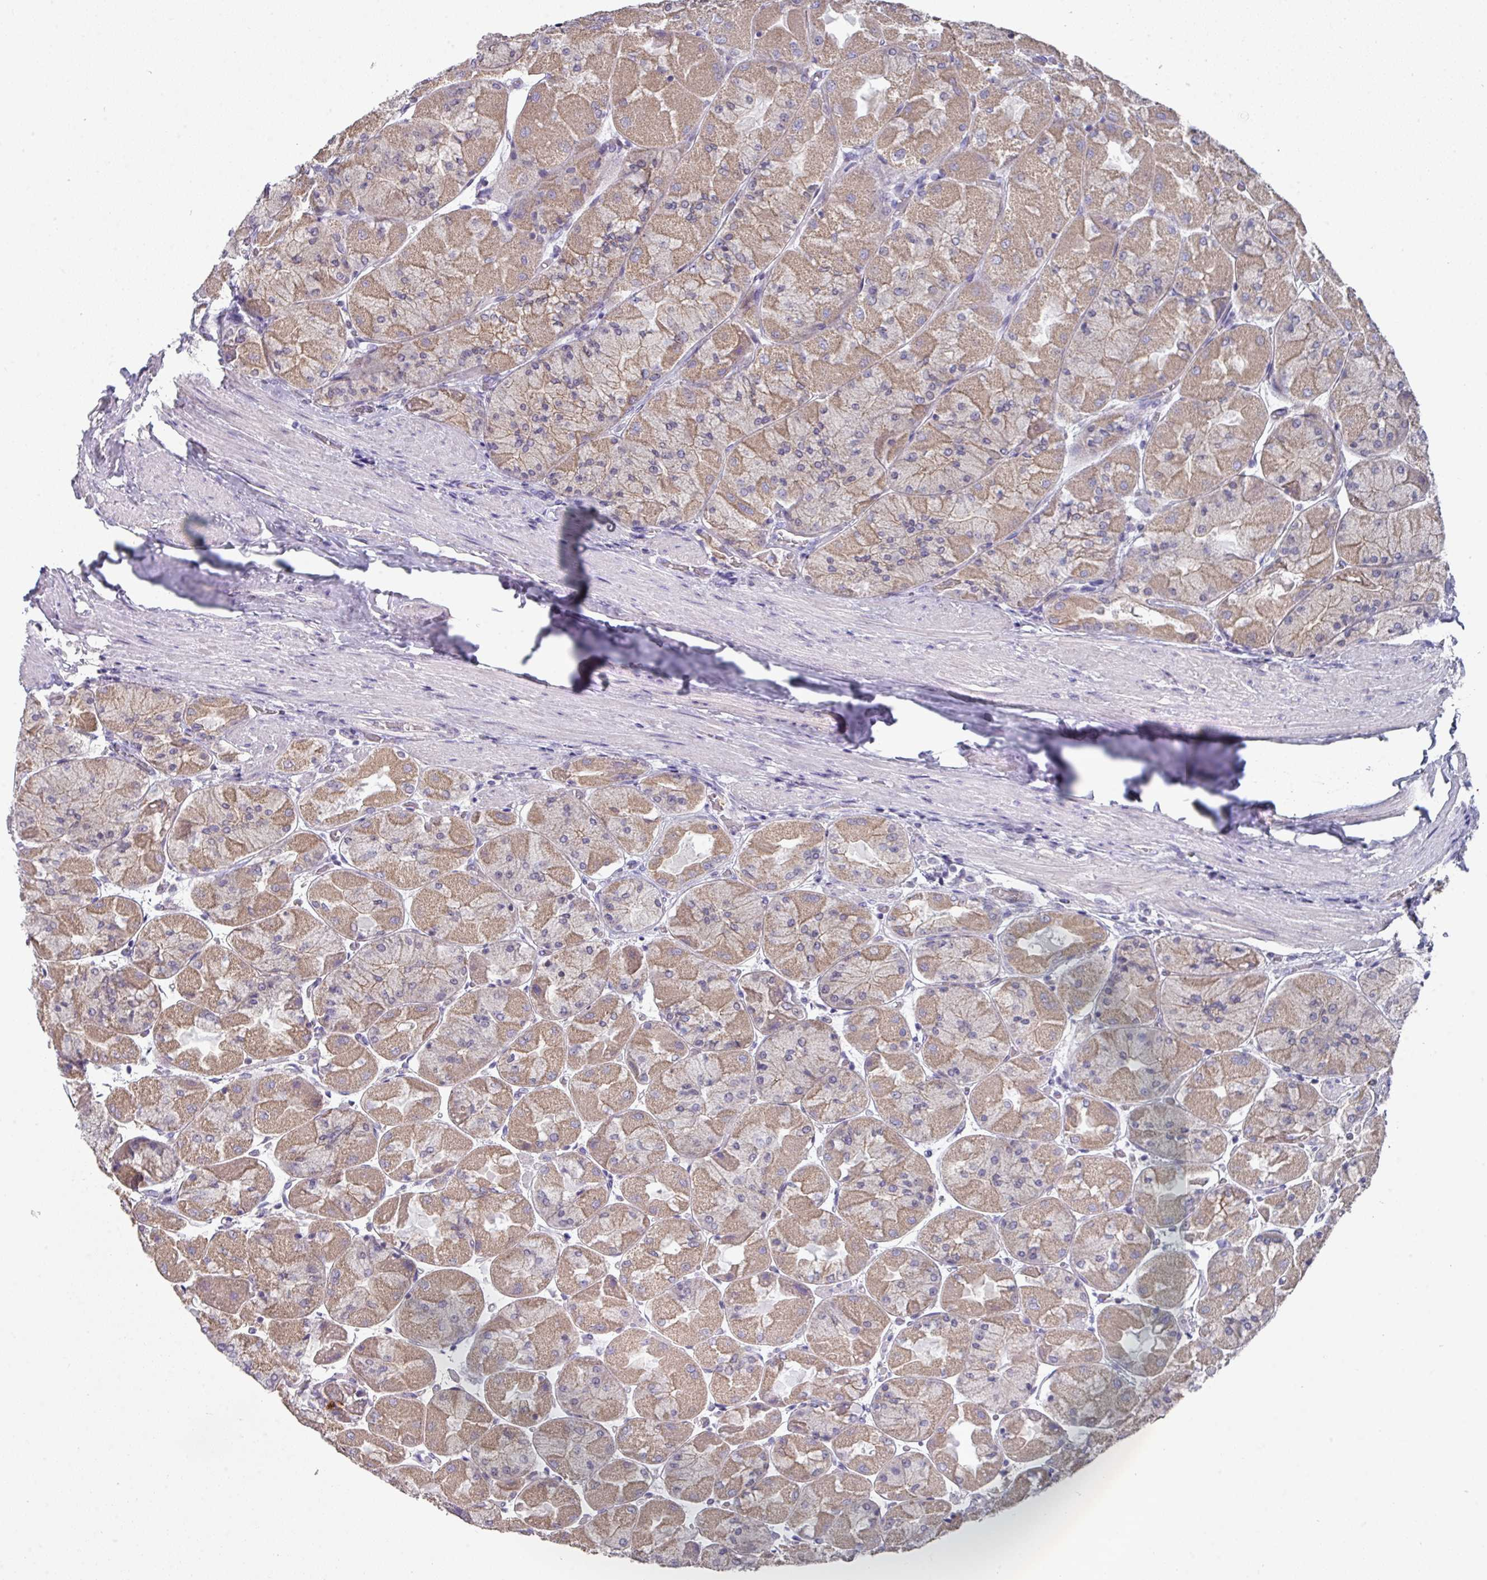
{"staining": {"intensity": "moderate", "quantity": "25%-75%", "location": "cytoplasmic/membranous"}, "tissue": "stomach", "cell_type": "Glandular cells", "image_type": "normal", "snomed": [{"axis": "morphology", "description": "Normal tissue, NOS"}, {"axis": "topography", "description": "Stomach"}], "caption": "This is a photomicrograph of immunohistochemistry staining of unremarkable stomach, which shows moderate staining in the cytoplasmic/membranous of glandular cells.", "gene": "DCAF12L1", "patient": {"sex": "female", "age": 61}}